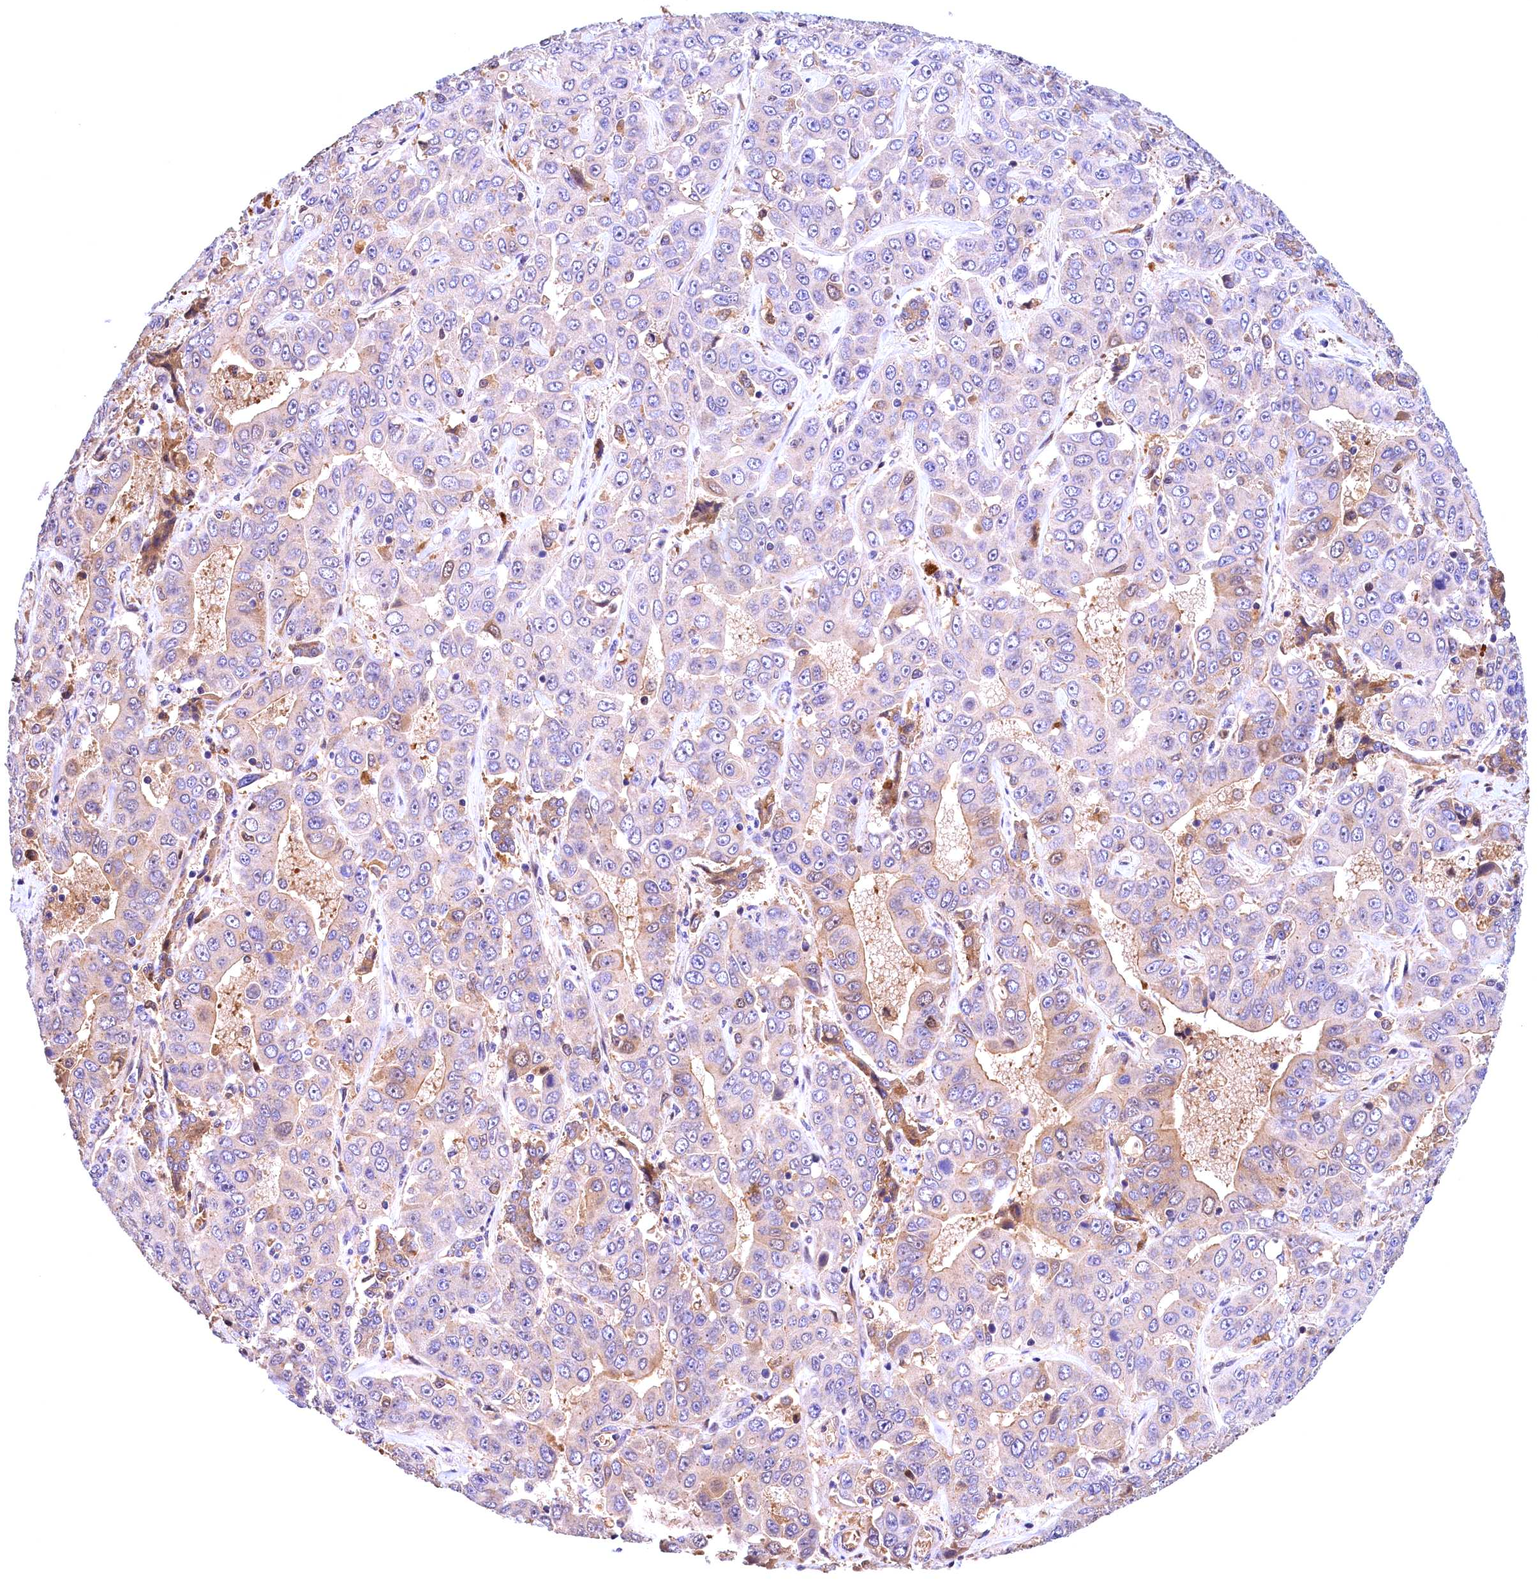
{"staining": {"intensity": "weak", "quantity": "<25%", "location": "cytoplasmic/membranous"}, "tissue": "liver cancer", "cell_type": "Tumor cells", "image_type": "cancer", "snomed": [{"axis": "morphology", "description": "Cholangiocarcinoma"}, {"axis": "topography", "description": "Liver"}], "caption": "Immunohistochemistry (IHC) histopathology image of liver cholangiocarcinoma stained for a protein (brown), which shows no staining in tumor cells. The staining was performed using DAB to visualize the protein expression in brown, while the nuclei were stained in blue with hematoxylin (Magnification: 20x).", "gene": "NAIP", "patient": {"sex": "female", "age": 52}}